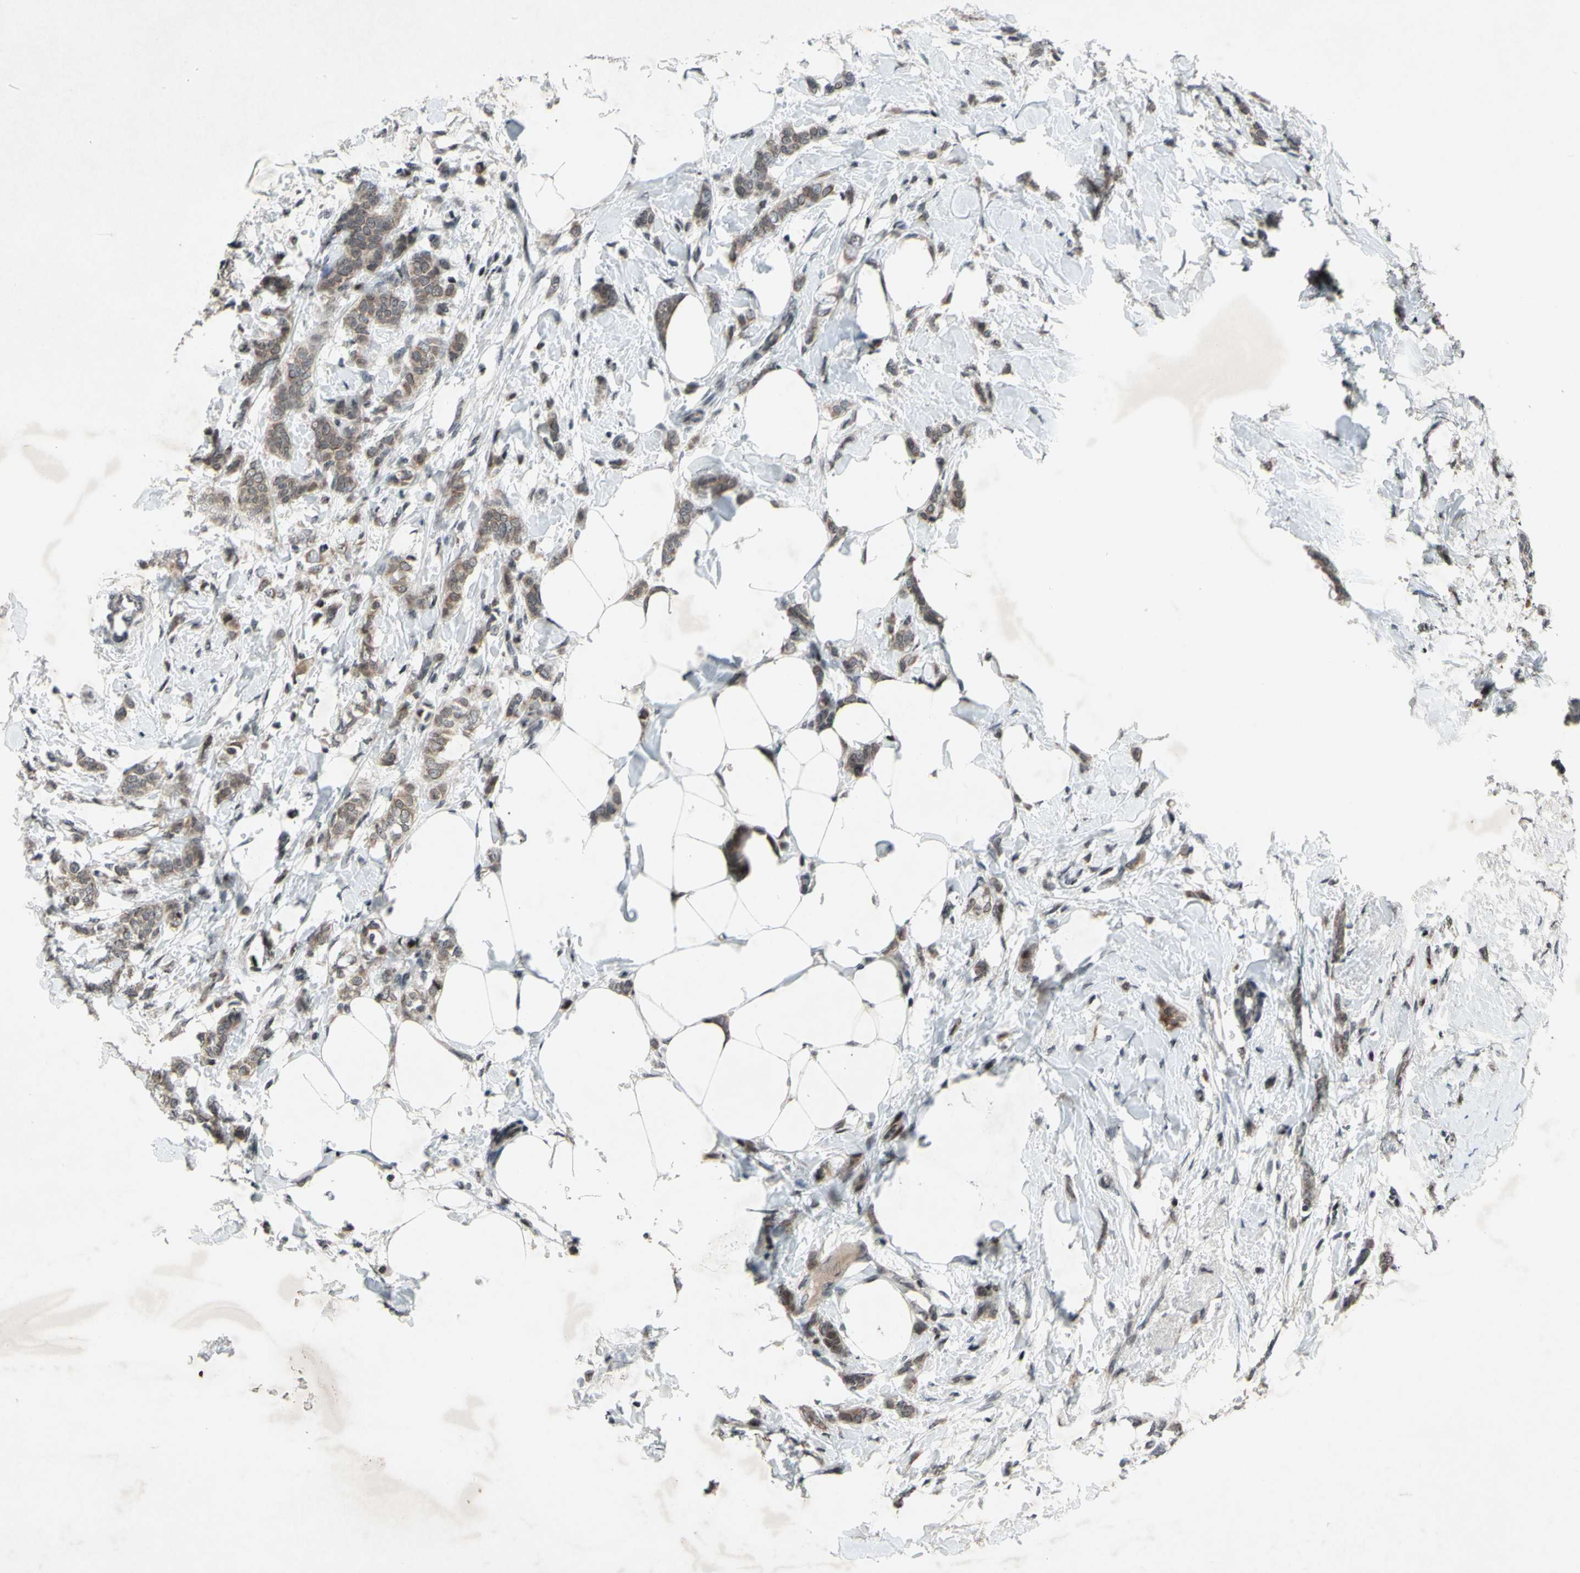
{"staining": {"intensity": "weak", "quantity": "25%-75%", "location": "cytoplasmic/membranous"}, "tissue": "breast cancer", "cell_type": "Tumor cells", "image_type": "cancer", "snomed": [{"axis": "morphology", "description": "Lobular carcinoma, in situ"}, {"axis": "morphology", "description": "Lobular carcinoma"}, {"axis": "topography", "description": "Breast"}], "caption": "Breast cancer tissue displays weak cytoplasmic/membranous positivity in about 25%-75% of tumor cells", "gene": "XPO1", "patient": {"sex": "female", "age": 41}}